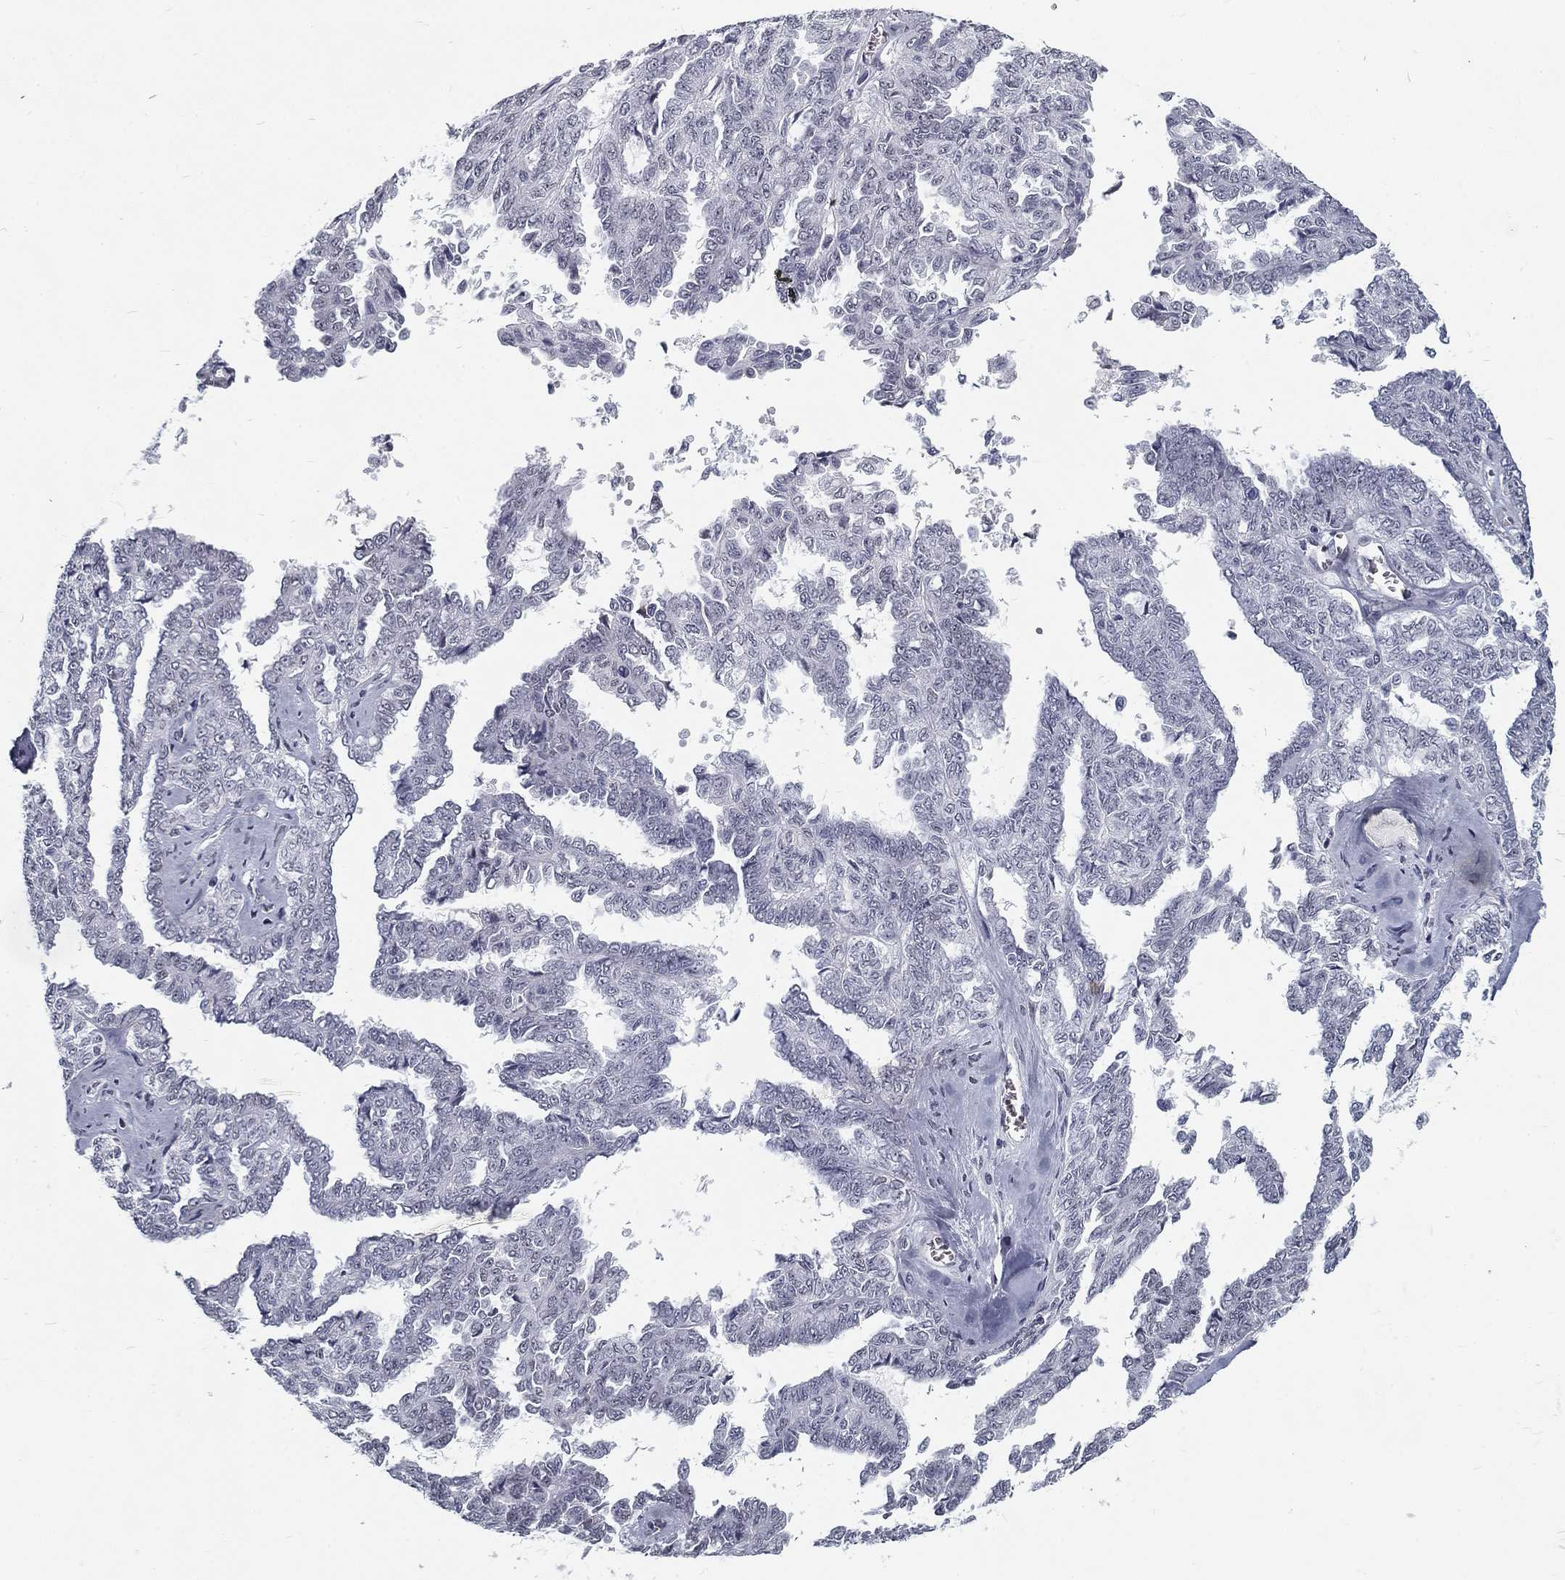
{"staining": {"intensity": "negative", "quantity": "none", "location": "none"}, "tissue": "ovarian cancer", "cell_type": "Tumor cells", "image_type": "cancer", "snomed": [{"axis": "morphology", "description": "Cystadenocarcinoma, serous, NOS"}, {"axis": "topography", "description": "Ovary"}], "caption": "Immunohistochemistry histopathology image of neoplastic tissue: human serous cystadenocarcinoma (ovarian) stained with DAB reveals no significant protein staining in tumor cells.", "gene": "SNORC", "patient": {"sex": "female", "age": 71}}